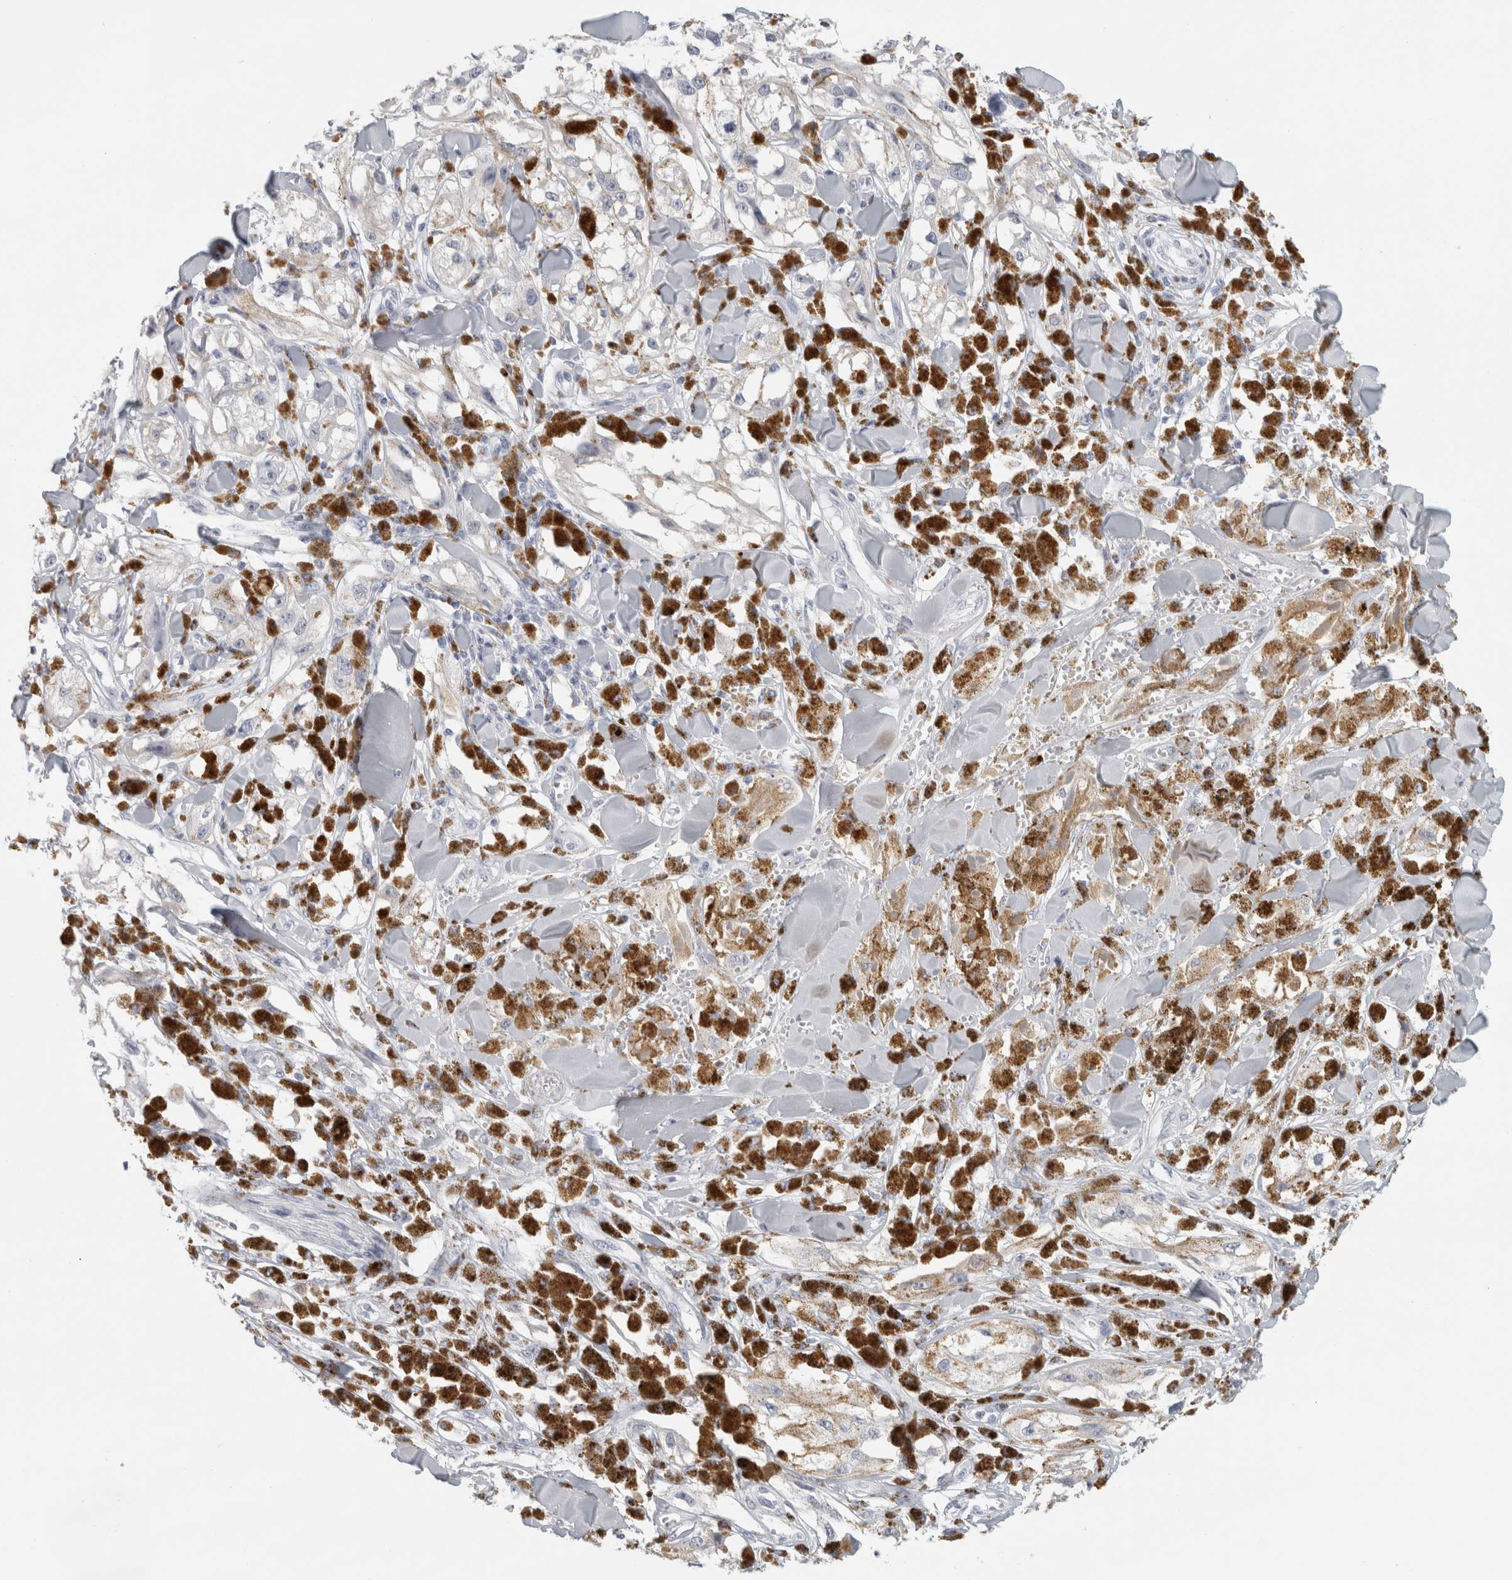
{"staining": {"intensity": "negative", "quantity": "none", "location": "none"}, "tissue": "melanoma", "cell_type": "Tumor cells", "image_type": "cancer", "snomed": [{"axis": "morphology", "description": "Malignant melanoma, NOS"}, {"axis": "topography", "description": "Skin"}], "caption": "There is no significant positivity in tumor cells of malignant melanoma. (Brightfield microscopy of DAB immunohistochemistry (IHC) at high magnification).", "gene": "SLC28A3", "patient": {"sex": "male", "age": 88}}